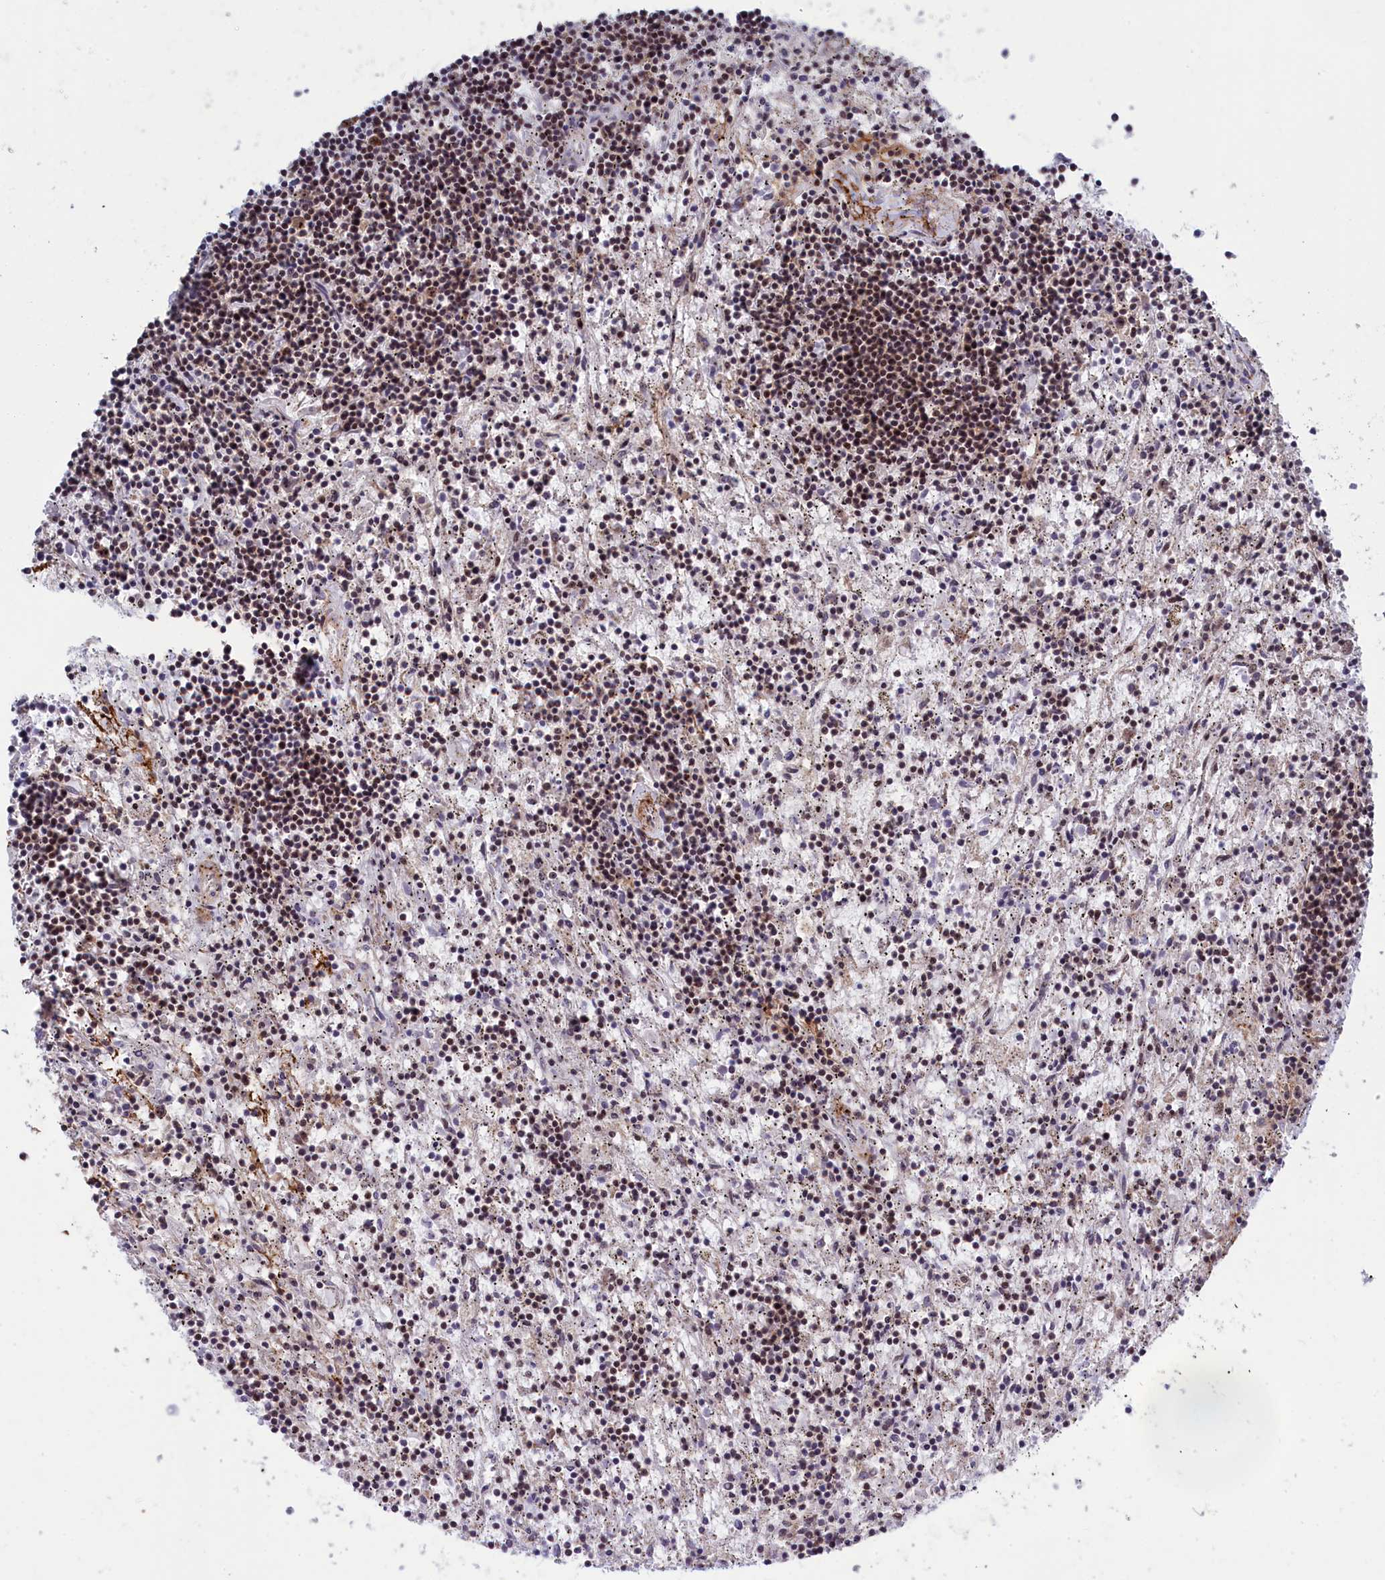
{"staining": {"intensity": "moderate", "quantity": "25%-75%", "location": "nuclear"}, "tissue": "lymphoma", "cell_type": "Tumor cells", "image_type": "cancer", "snomed": [{"axis": "morphology", "description": "Malignant lymphoma, non-Hodgkin's type, Low grade"}, {"axis": "topography", "description": "Spleen"}], "caption": "Immunohistochemical staining of malignant lymphoma, non-Hodgkin's type (low-grade) shows medium levels of moderate nuclear staining in about 25%-75% of tumor cells. (Brightfield microscopy of DAB IHC at high magnification).", "gene": "PPAN", "patient": {"sex": "male", "age": 76}}